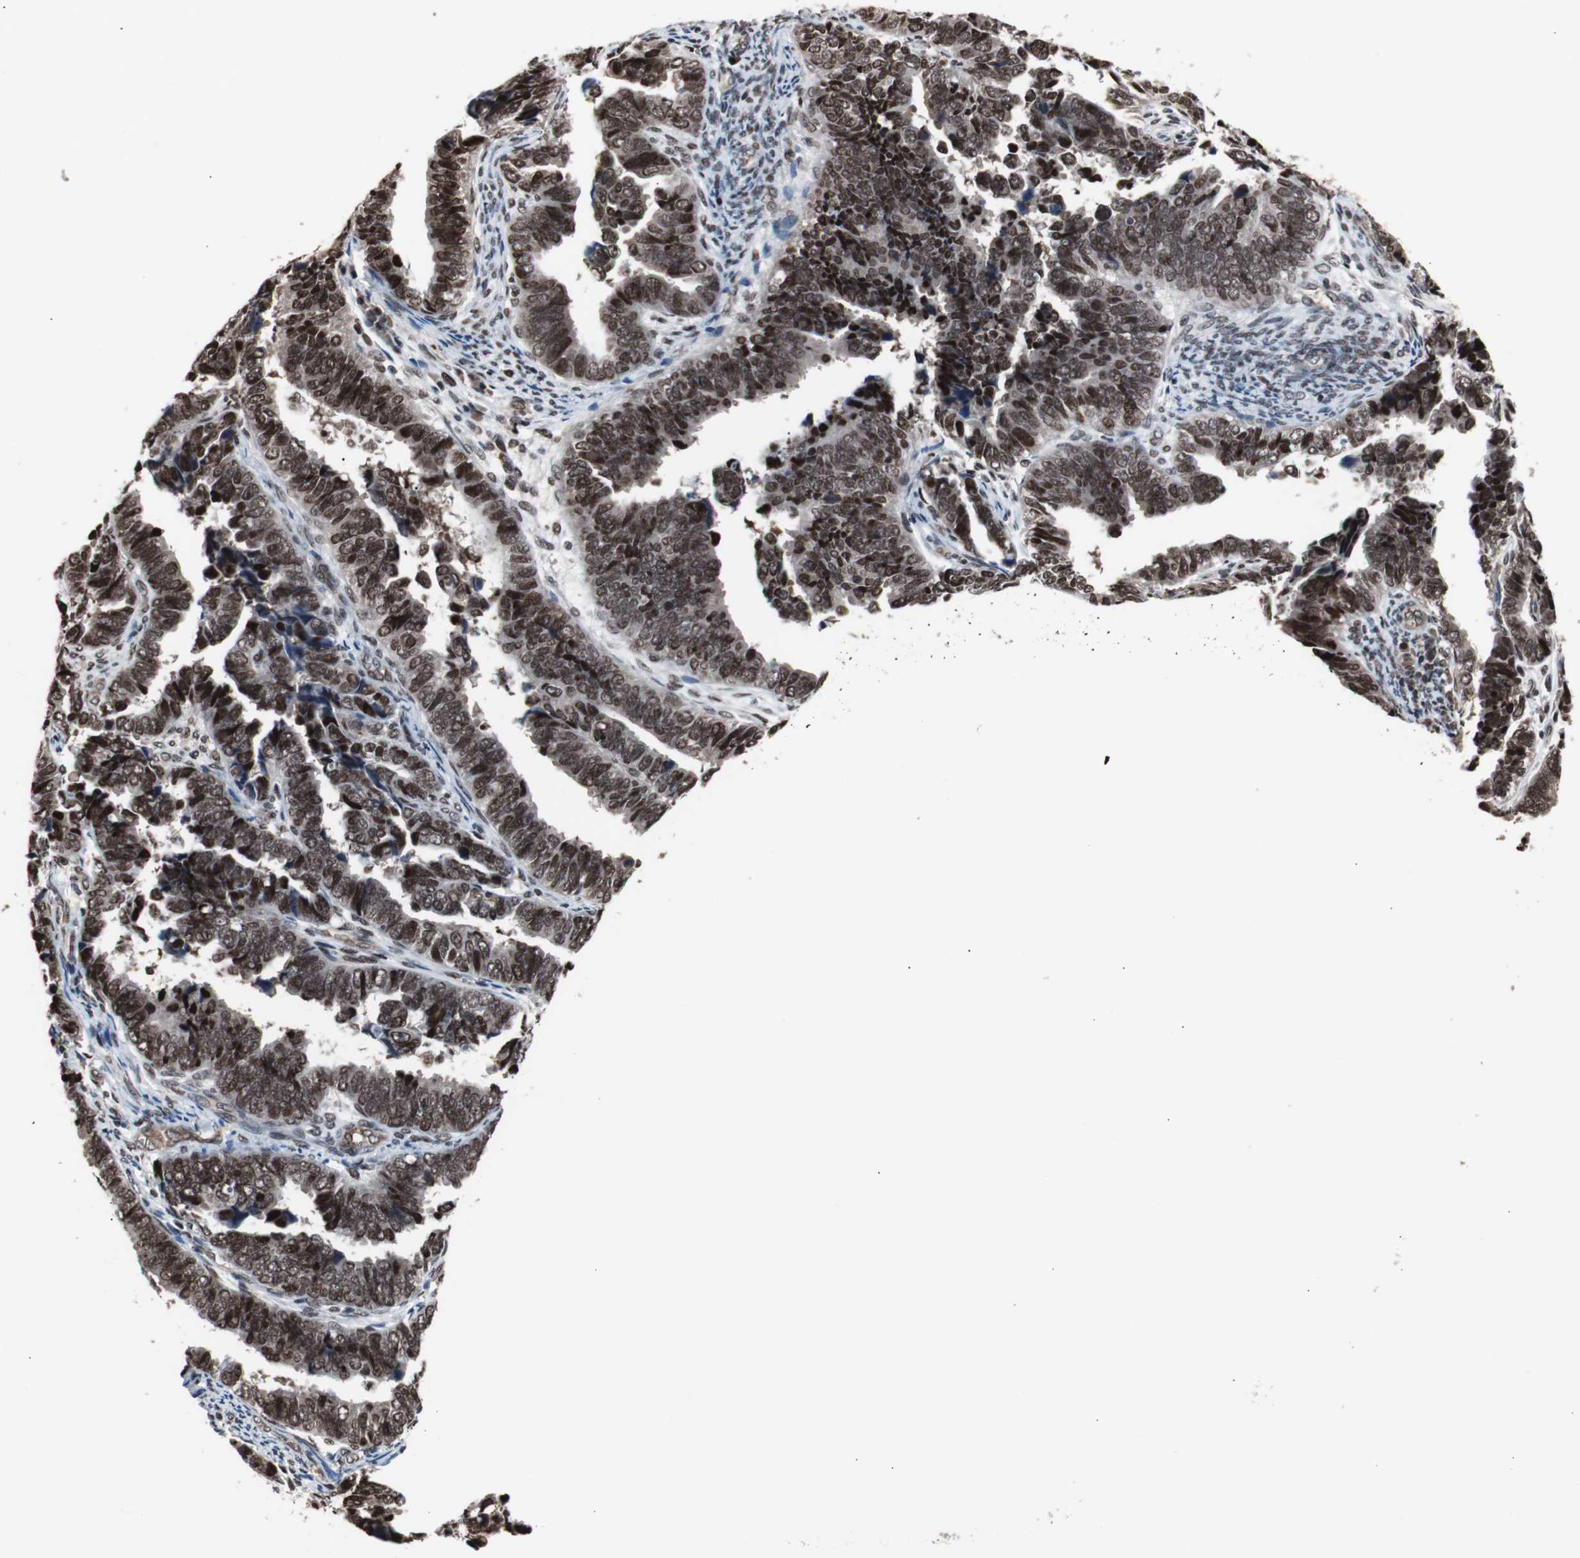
{"staining": {"intensity": "strong", "quantity": ">75%", "location": "nuclear"}, "tissue": "endometrial cancer", "cell_type": "Tumor cells", "image_type": "cancer", "snomed": [{"axis": "morphology", "description": "Adenocarcinoma, NOS"}, {"axis": "topography", "description": "Endometrium"}], "caption": "Tumor cells display high levels of strong nuclear expression in about >75% of cells in human endometrial adenocarcinoma.", "gene": "POGZ", "patient": {"sex": "female", "age": 75}}